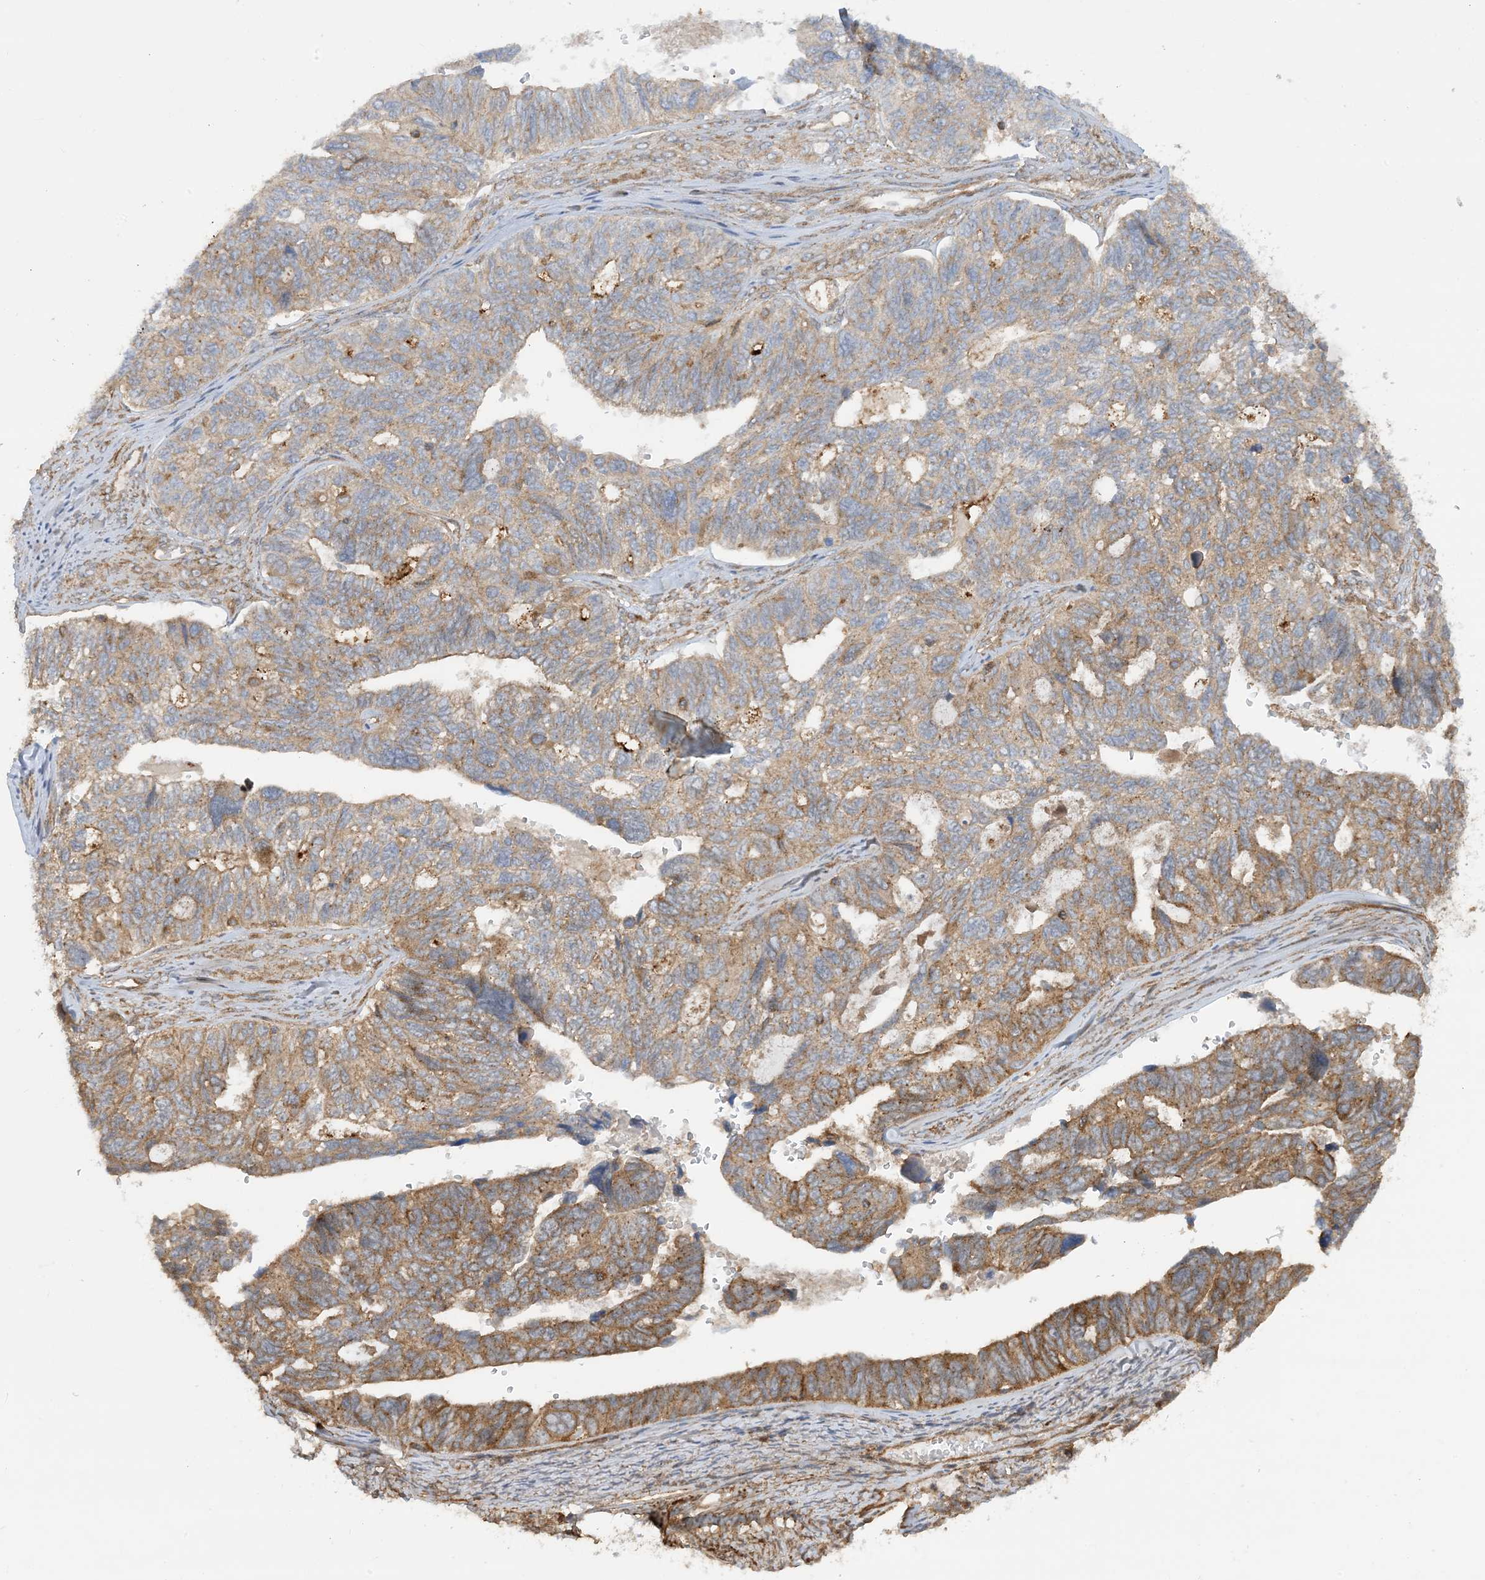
{"staining": {"intensity": "moderate", "quantity": "25%-75%", "location": "cytoplasmic/membranous"}, "tissue": "ovarian cancer", "cell_type": "Tumor cells", "image_type": "cancer", "snomed": [{"axis": "morphology", "description": "Cystadenocarcinoma, serous, NOS"}, {"axis": "topography", "description": "Ovary"}], "caption": "Protein expression analysis of human ovarian serous cystadenocarcinoma reveals moderate cytoplasmic/membranous expression in approximately 25%-75% of tumor cells.", "gene": "STAM2", "patient": {"sex": "female", "age": 79}}